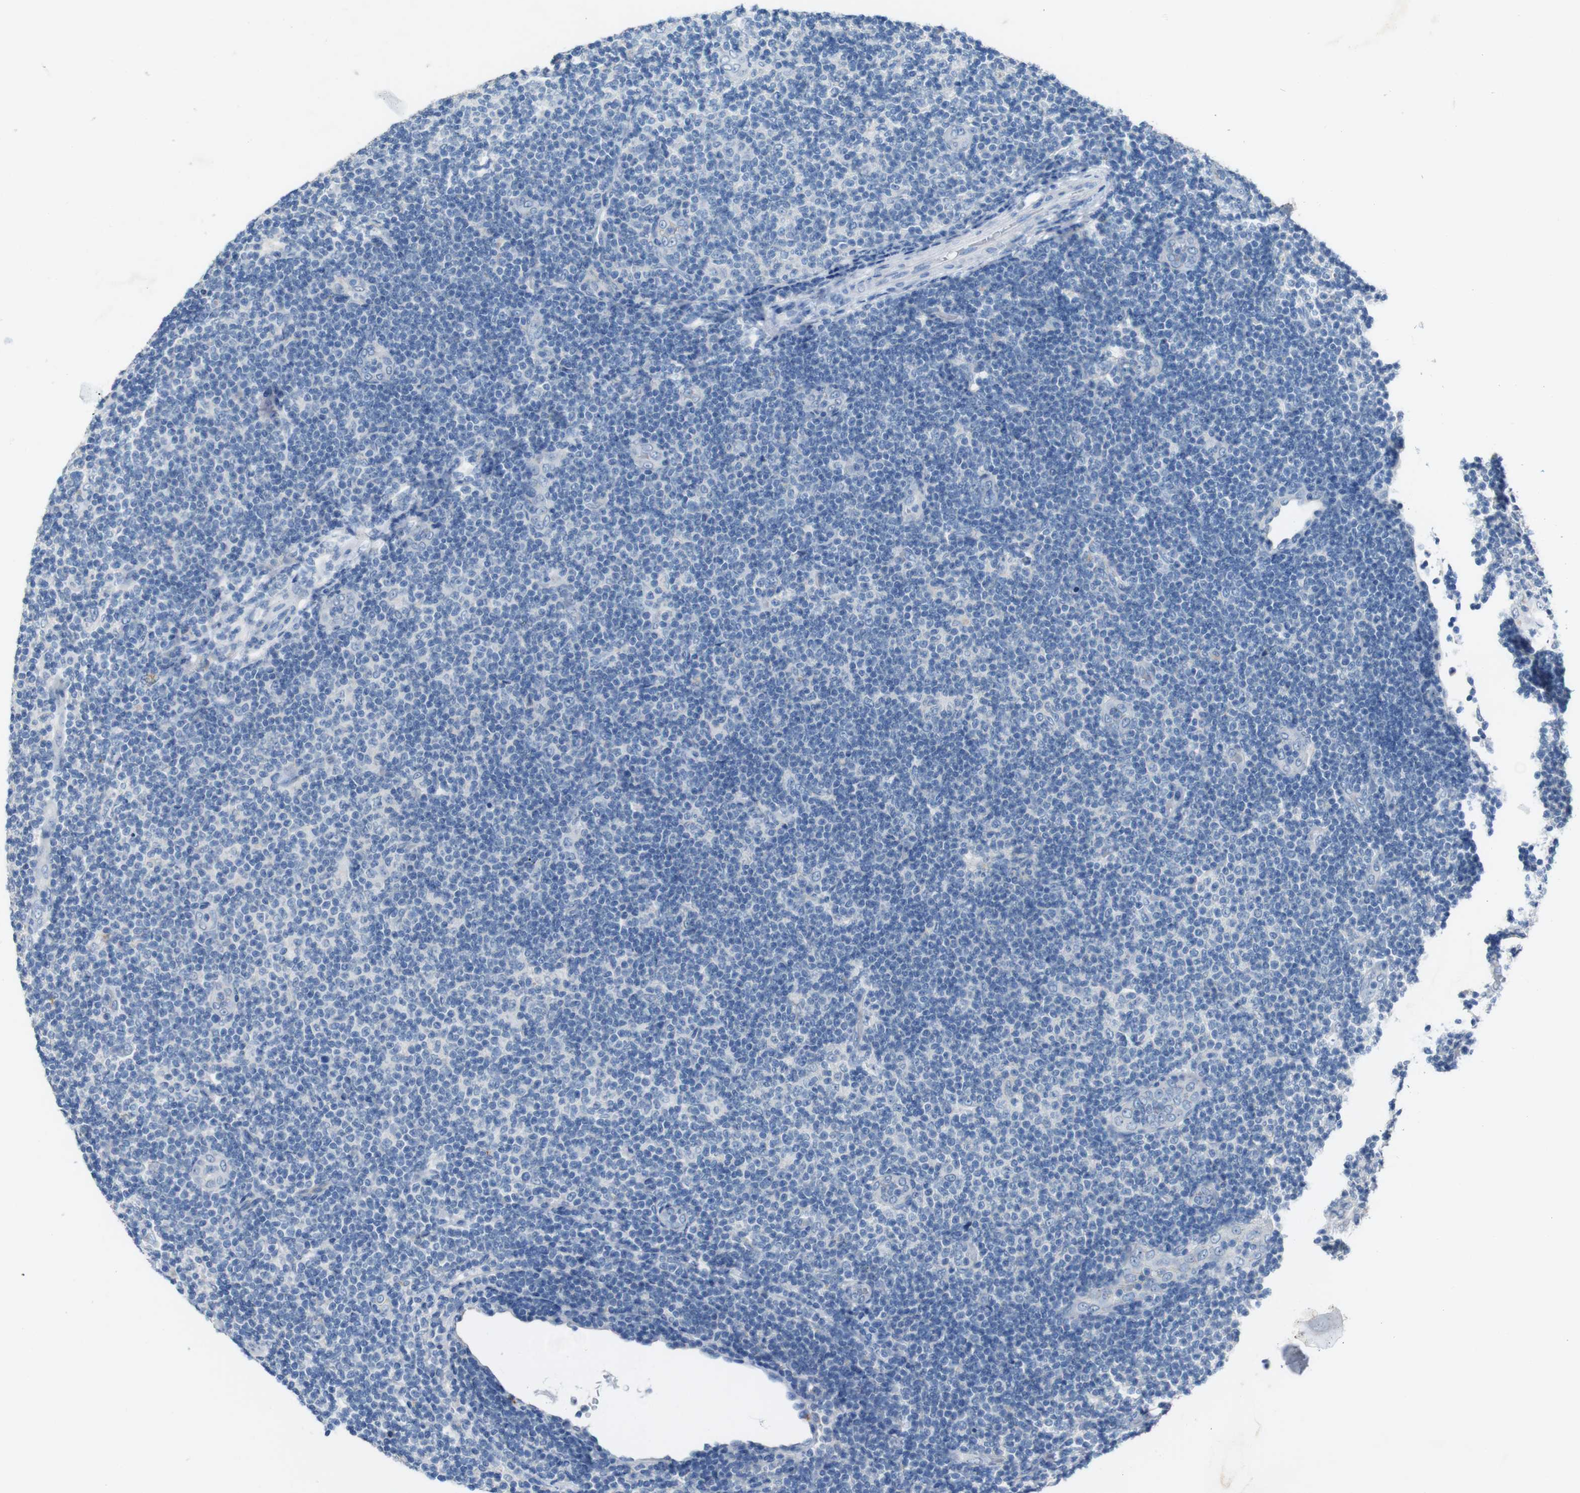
{"staining": {"intensity": "negative", "quantity": "none", "location": "none"}, "tissue": "lymphoma", "cell_type": "Tumor cells", "image_type": "cancer", "snomed": [{"axis": "morphology", "description": "Malignant lymphoma, non-Hodgkin's type, Low grade"}, {"axis": "topography", "description": "Lymph node"}], "caption": "Immunohistochemical staining of malignant lymphoma, non-Hodgkin's type (low-grade) reveals no significant expression in tumor cells. The staining was performed using DAB (3,3'-diaminobenzidine) to visualize the protein expression in brown, while the nuclei were stained in blue with hematoxylin (Magnification: 20x).", "gene": "SLC2A8", "patient": {"sex": "male", "age": 83}}